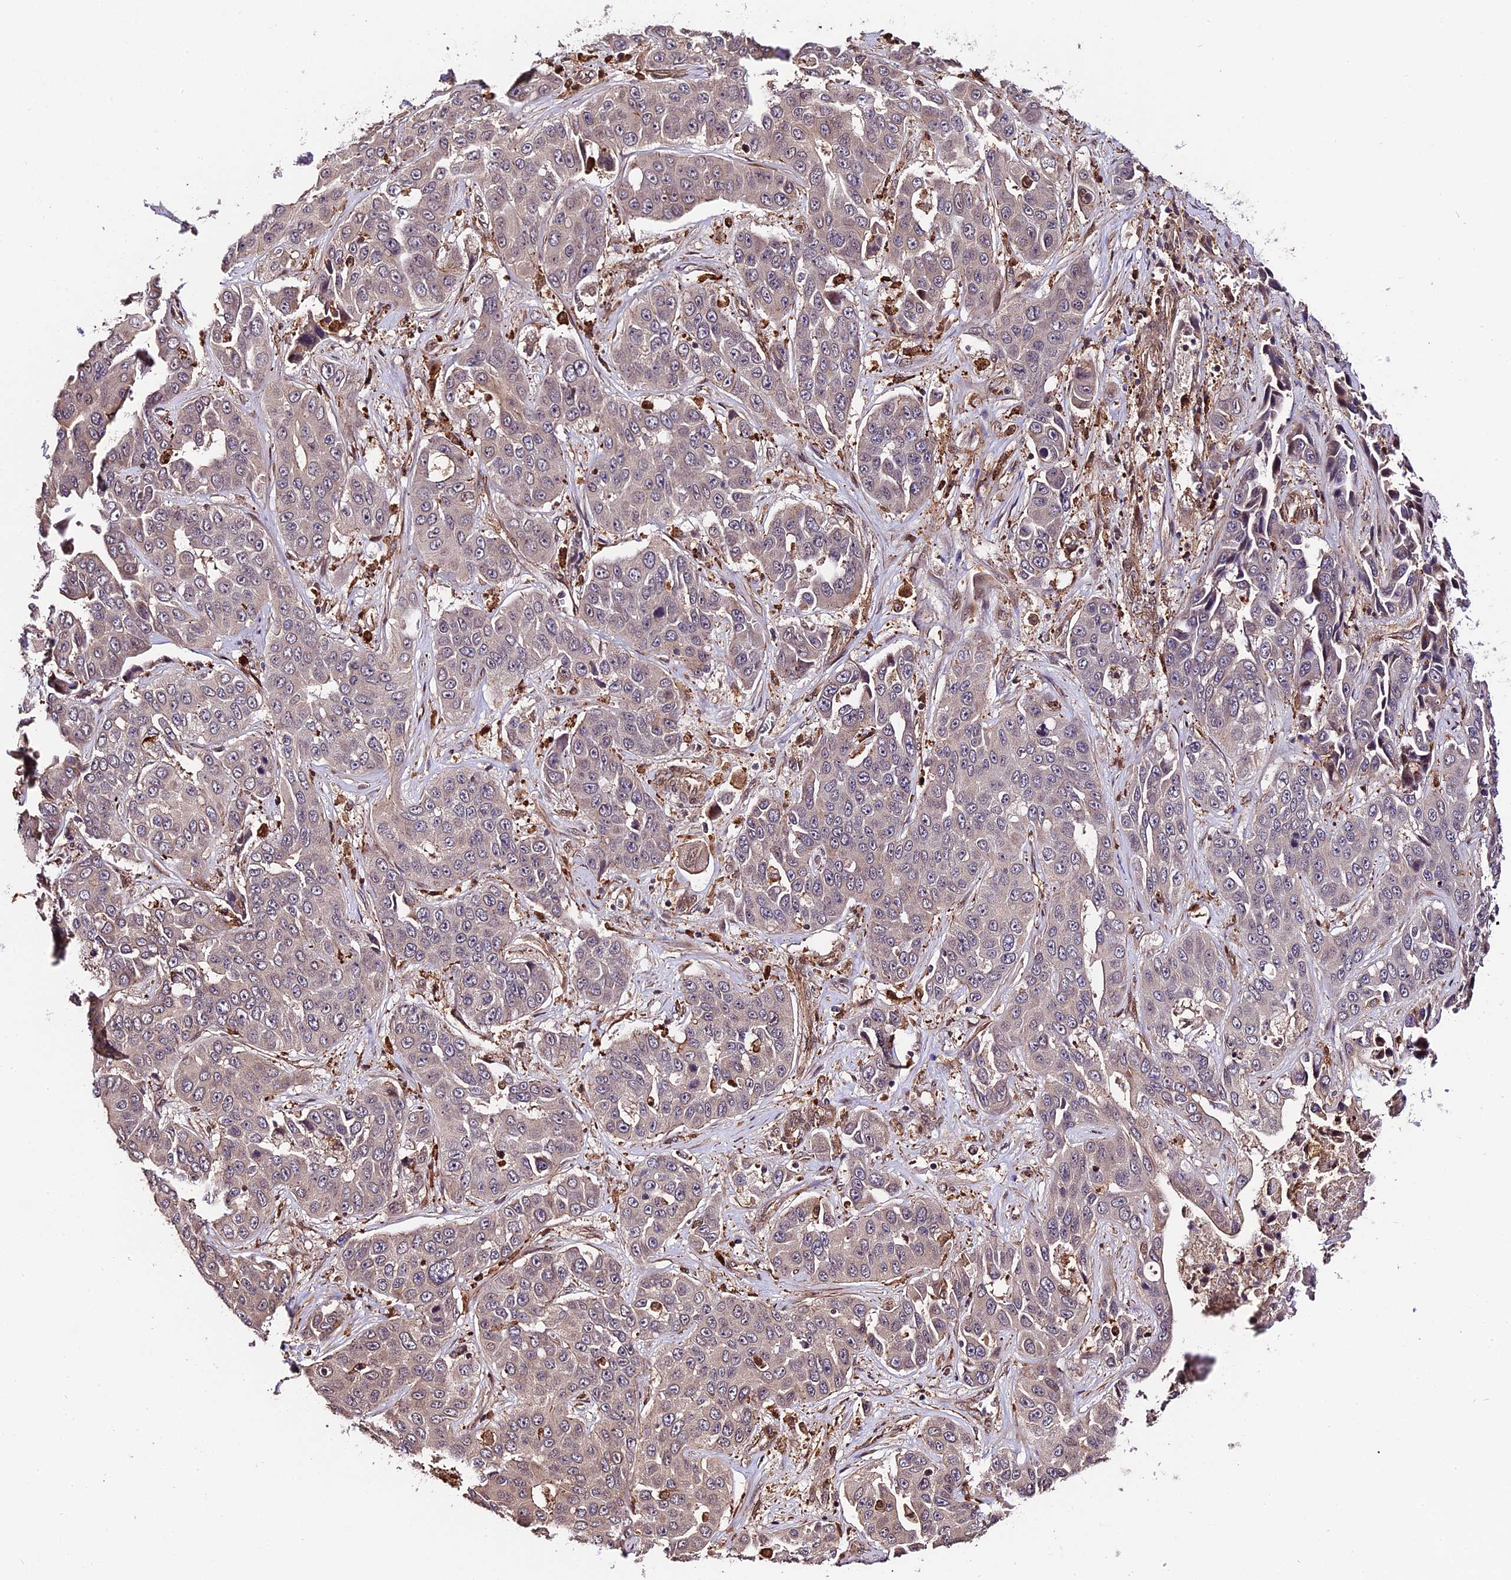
{"staining": {"intensity": "negative", "quantity": "none", "location": "none"}, "tissue": "liver cancer", "cell_type": "Tumor cells", "image_type": "cancer", "snomed": [{"axis": "morphology", "description": "Cholangiocarcinoma"}, {"axis": "topography", "description": "Liver"}], "caption": "There is no significant positivity in tumor cells of liver cholangiocarcinoma. The staining is performed using DAB brown chromogen with nuclei counter-stained in using hematoxylin.", "gene": "HERPUD1", "patient": {"sex": "female", "age": 52}}